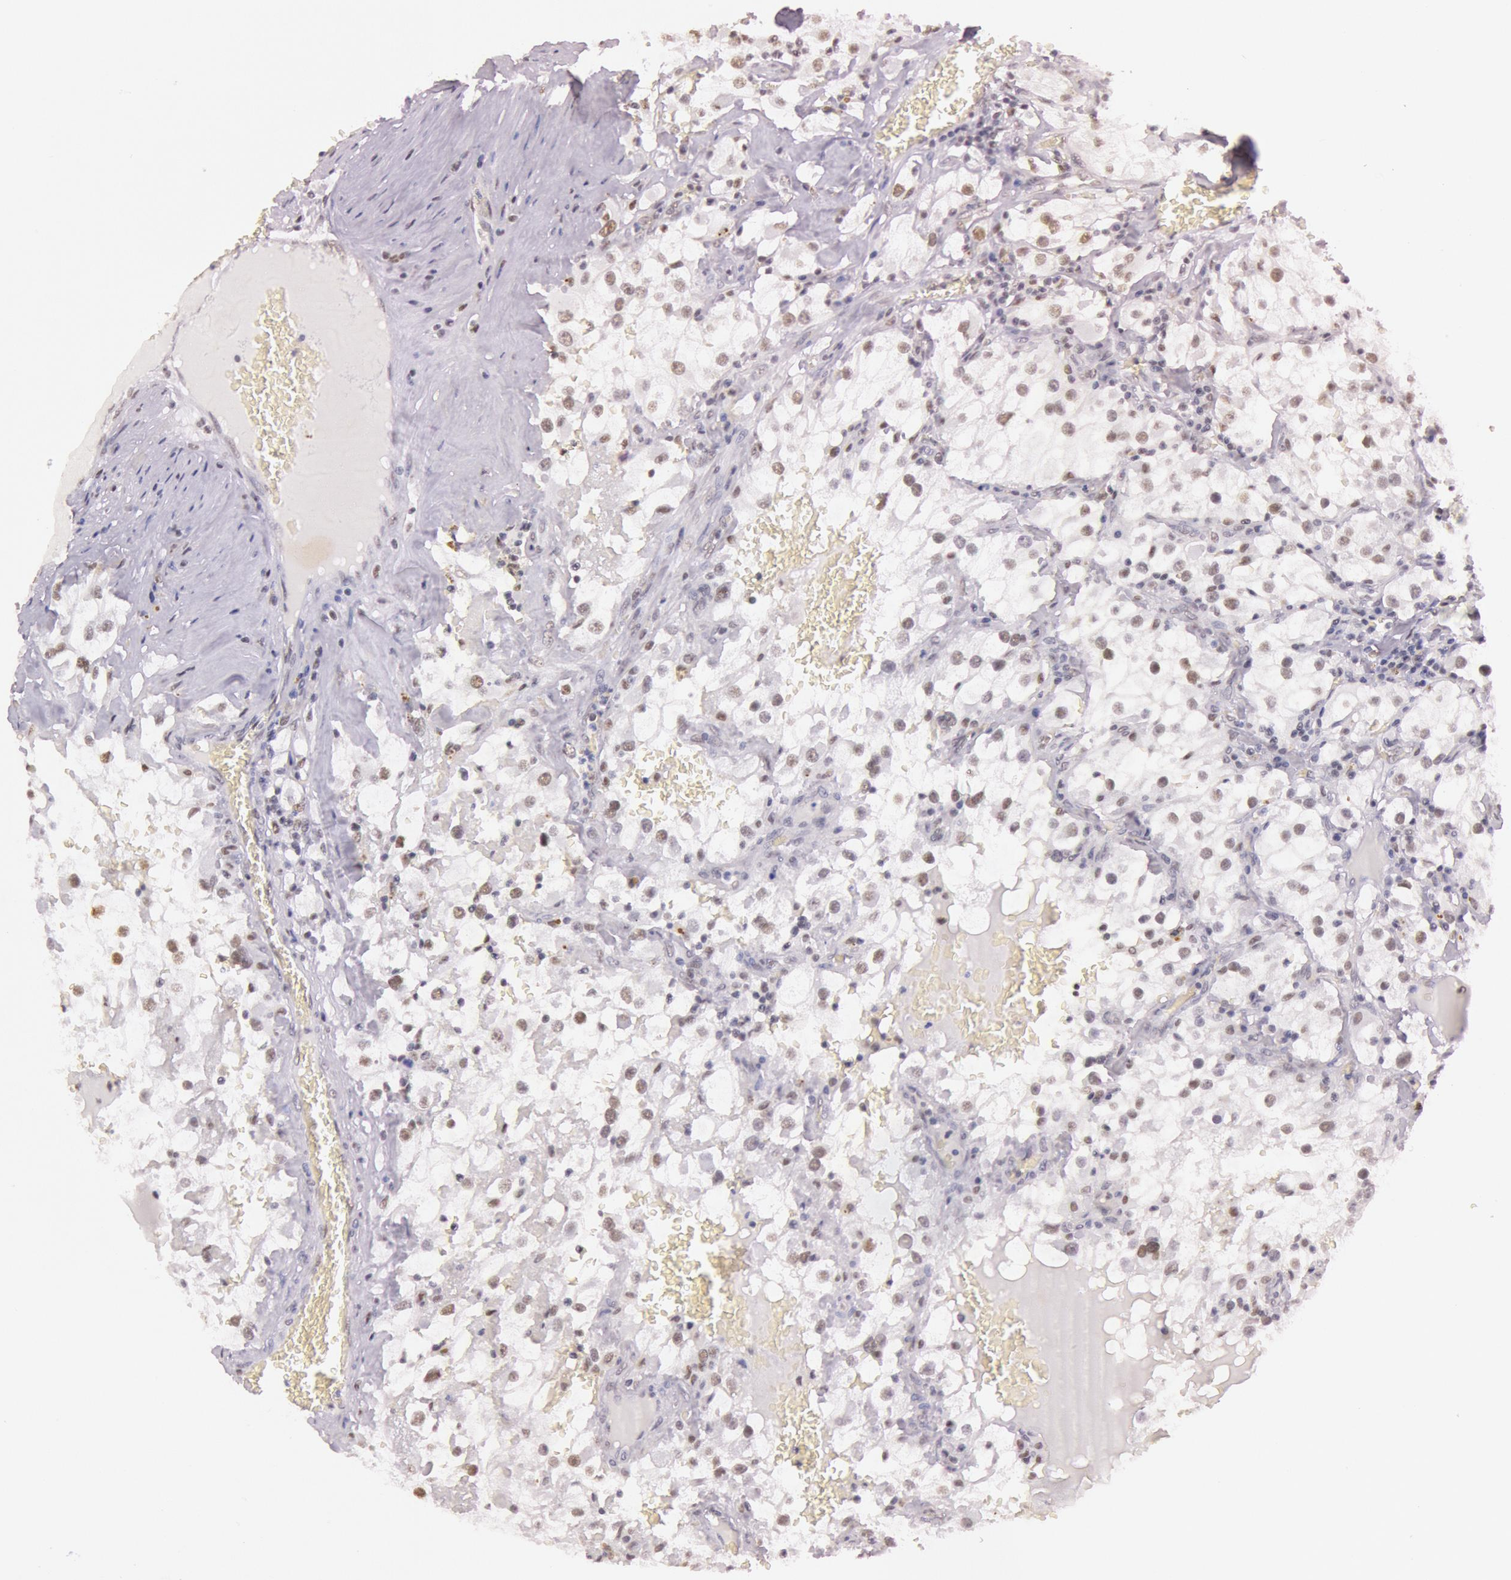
{"staining": {"intensity": "weak", "quantity": "<25%", "location": "nuclear"}, "tissue": "renal cancer", "cell_type": "Tumor cells", "image_type": "cancer", "snomed": [{"axis": "morphology", "description": "Adenocarcinoma, NOS"}, {"axis": "topography", "description": "Kidney"}], "caption": "Immunohistochemistry (IHC) histopathology image of neoplastic tissue: human renal cancer stained with DAB (3,3'-diaminobenzidine) shows no significant protein positivity in tumor cells.", "gene": "TASL", "patient": {"sex": "female", "age": 52}}